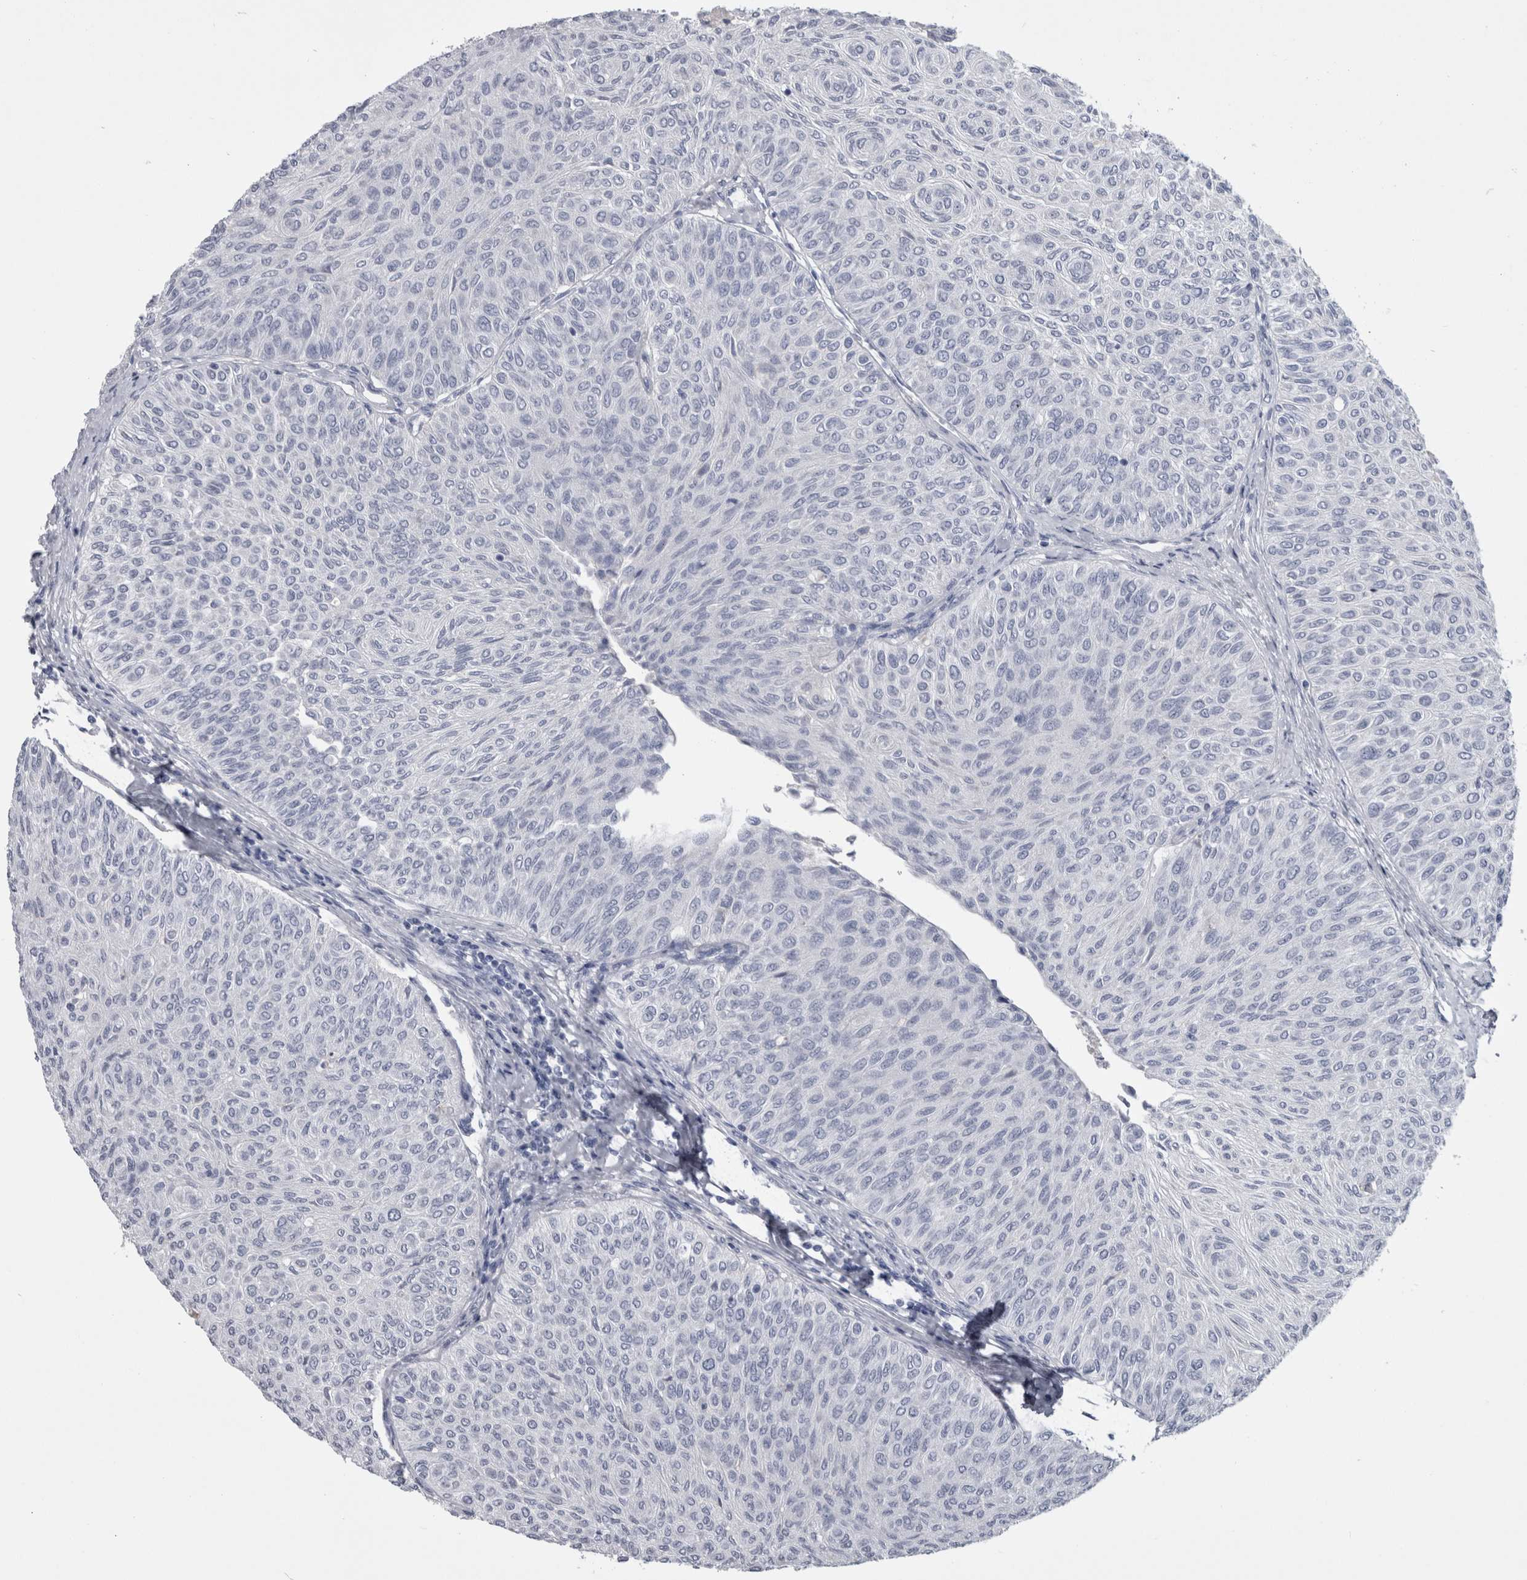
{"staining": {"intensity": "negative", "quantity": "none", "location": "none"}, "tissue": "urothelial cancer", "cell_type": "Tumor cells", "image_type": "cancer", "snomed": [{"axis": "morphology", "description": "Urothelial carcinoma, Low grade"}, {"axis": "topography", "description": "Urinary bladder"}], "caption": "Tumor cells show no significant protein positivity in urothelial cancer. (Brightfield microscopy of DAB (3,3'-diaminobenzidine) IHC at high magnification).", "gene": "PAX5", "patient": {"sex": "male", "age": 78}}